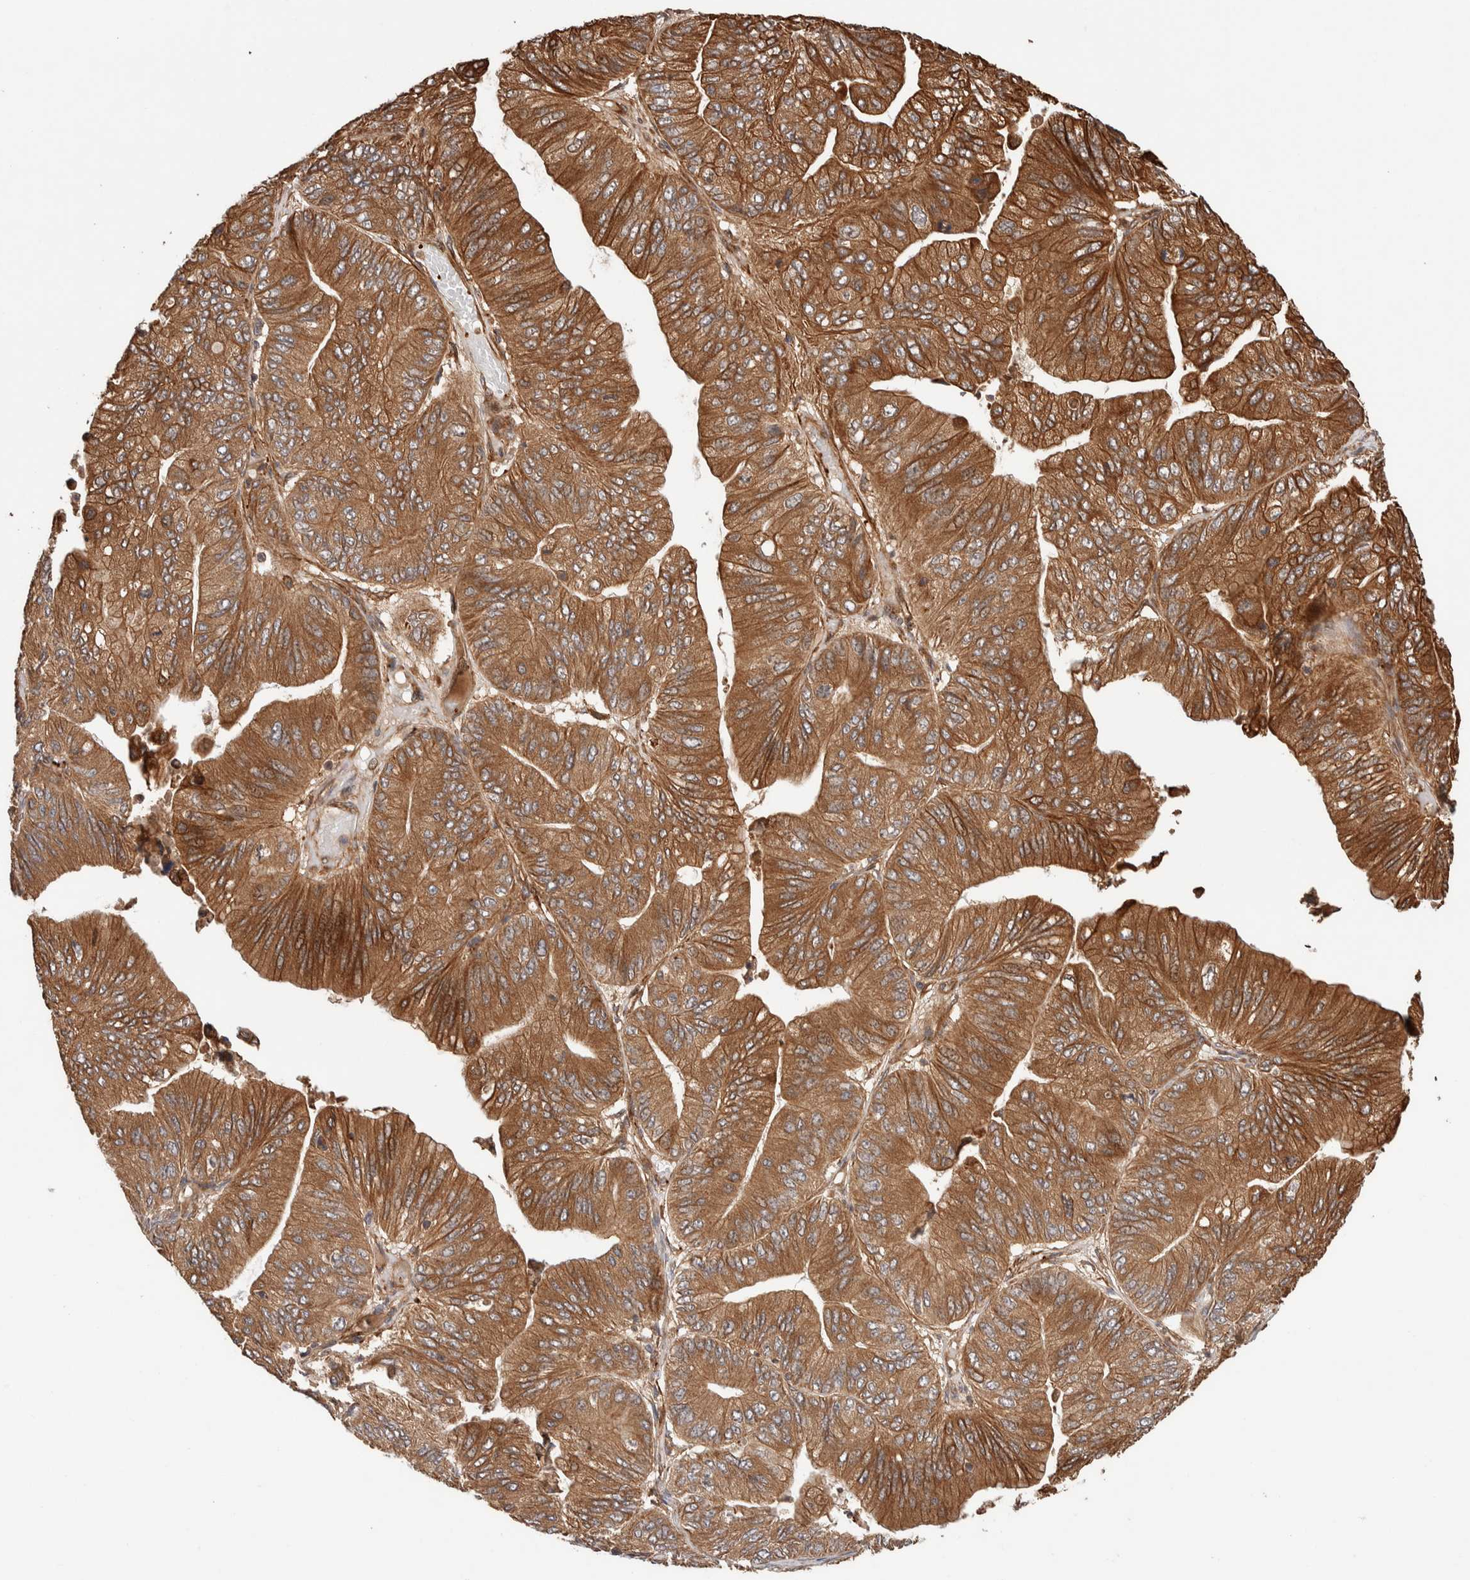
{"staining": {"intensity": "strong", "quantity": "25%-75%", "location": "cytoplasmic/membranous"}, "tissue": "ovarian cancer", "cell_type": "Tumor cells", "image_type": "cancer", "snomed": [{"axis": "morphology", "description": "Cystadenocarcinoma, mucinous, NOS"}, {"axis": "topography", "description": "Ovary"}], "caption": "Immunohistochemical staining of ovarian mucinous cystadenocarcinoma exhibits high levels of strong cytoplasmic/membranous protein expression in about 25%-75% of tumor cells. (DAB = brown stain, brightfield microscopy at high magnification).", "gene": "SYNRG", "patient": {"sex": "female", "age": 61}}